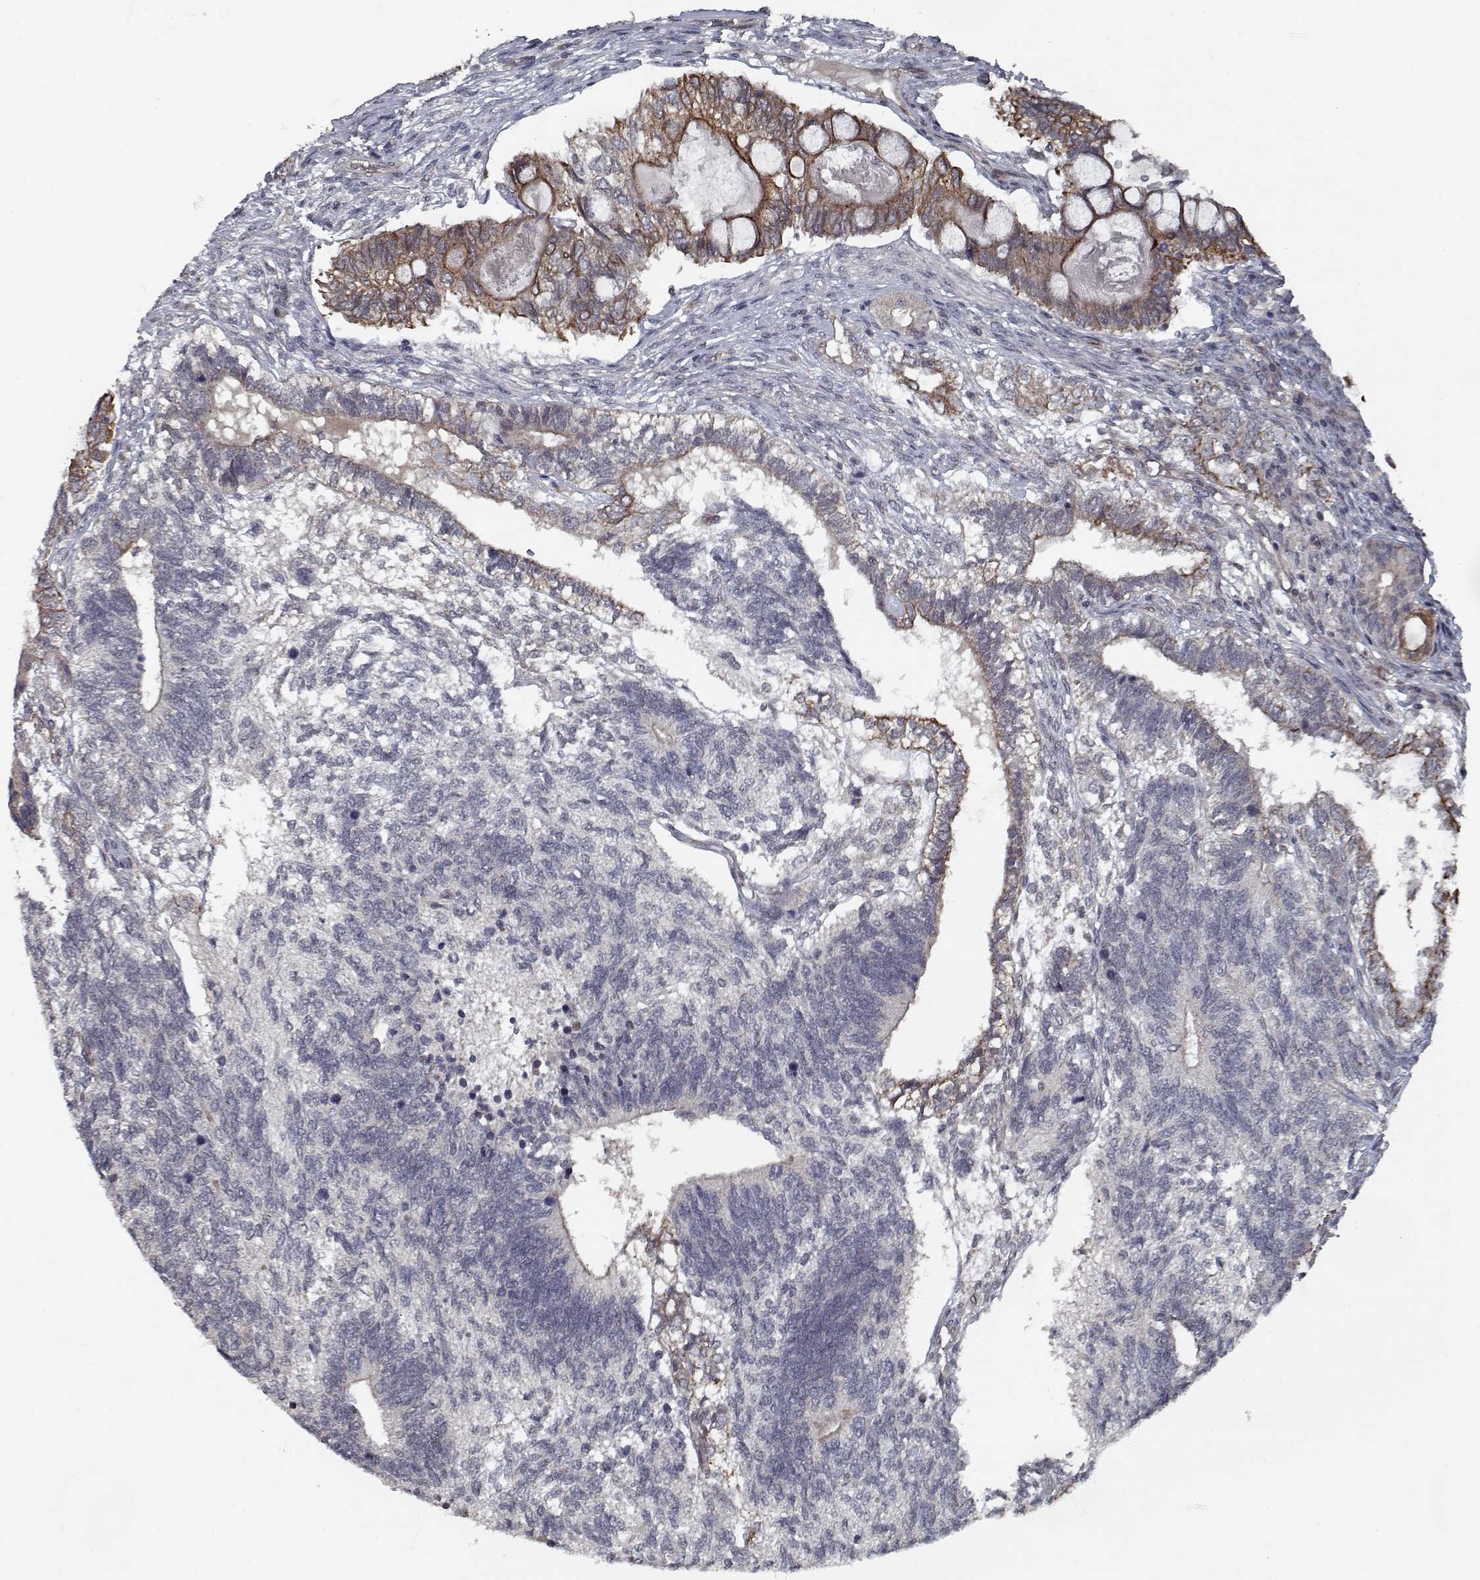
{"staining": {"intensity": "moderate", "quantity": "25%-75%", "location": "cytoplasmic/membranous"}, "tissue": "testis cancer", "cell_type": "Tumor cells", "image_type": "cancer", "snomed": [{"axis": "morphology", "description": "Seminoma, NOS"}, {"axis": "morphology", "description": "Carcinoma, Embryonal, NOS"}, {"axis": "topography", "description": "Testis"}], "caption": "An immunohistochemistry micrograph of neoplastic tissue is shown. Protein staining in brown highlights moderate cytoplasmic/membranous positivity in testis cancer (embryonal carcinoma) within tumor cells. (Brightfield microscopy of DAB IHC at high magnification).", "gene": "NLK", "patient": {"sex": "male", "age": 41}}